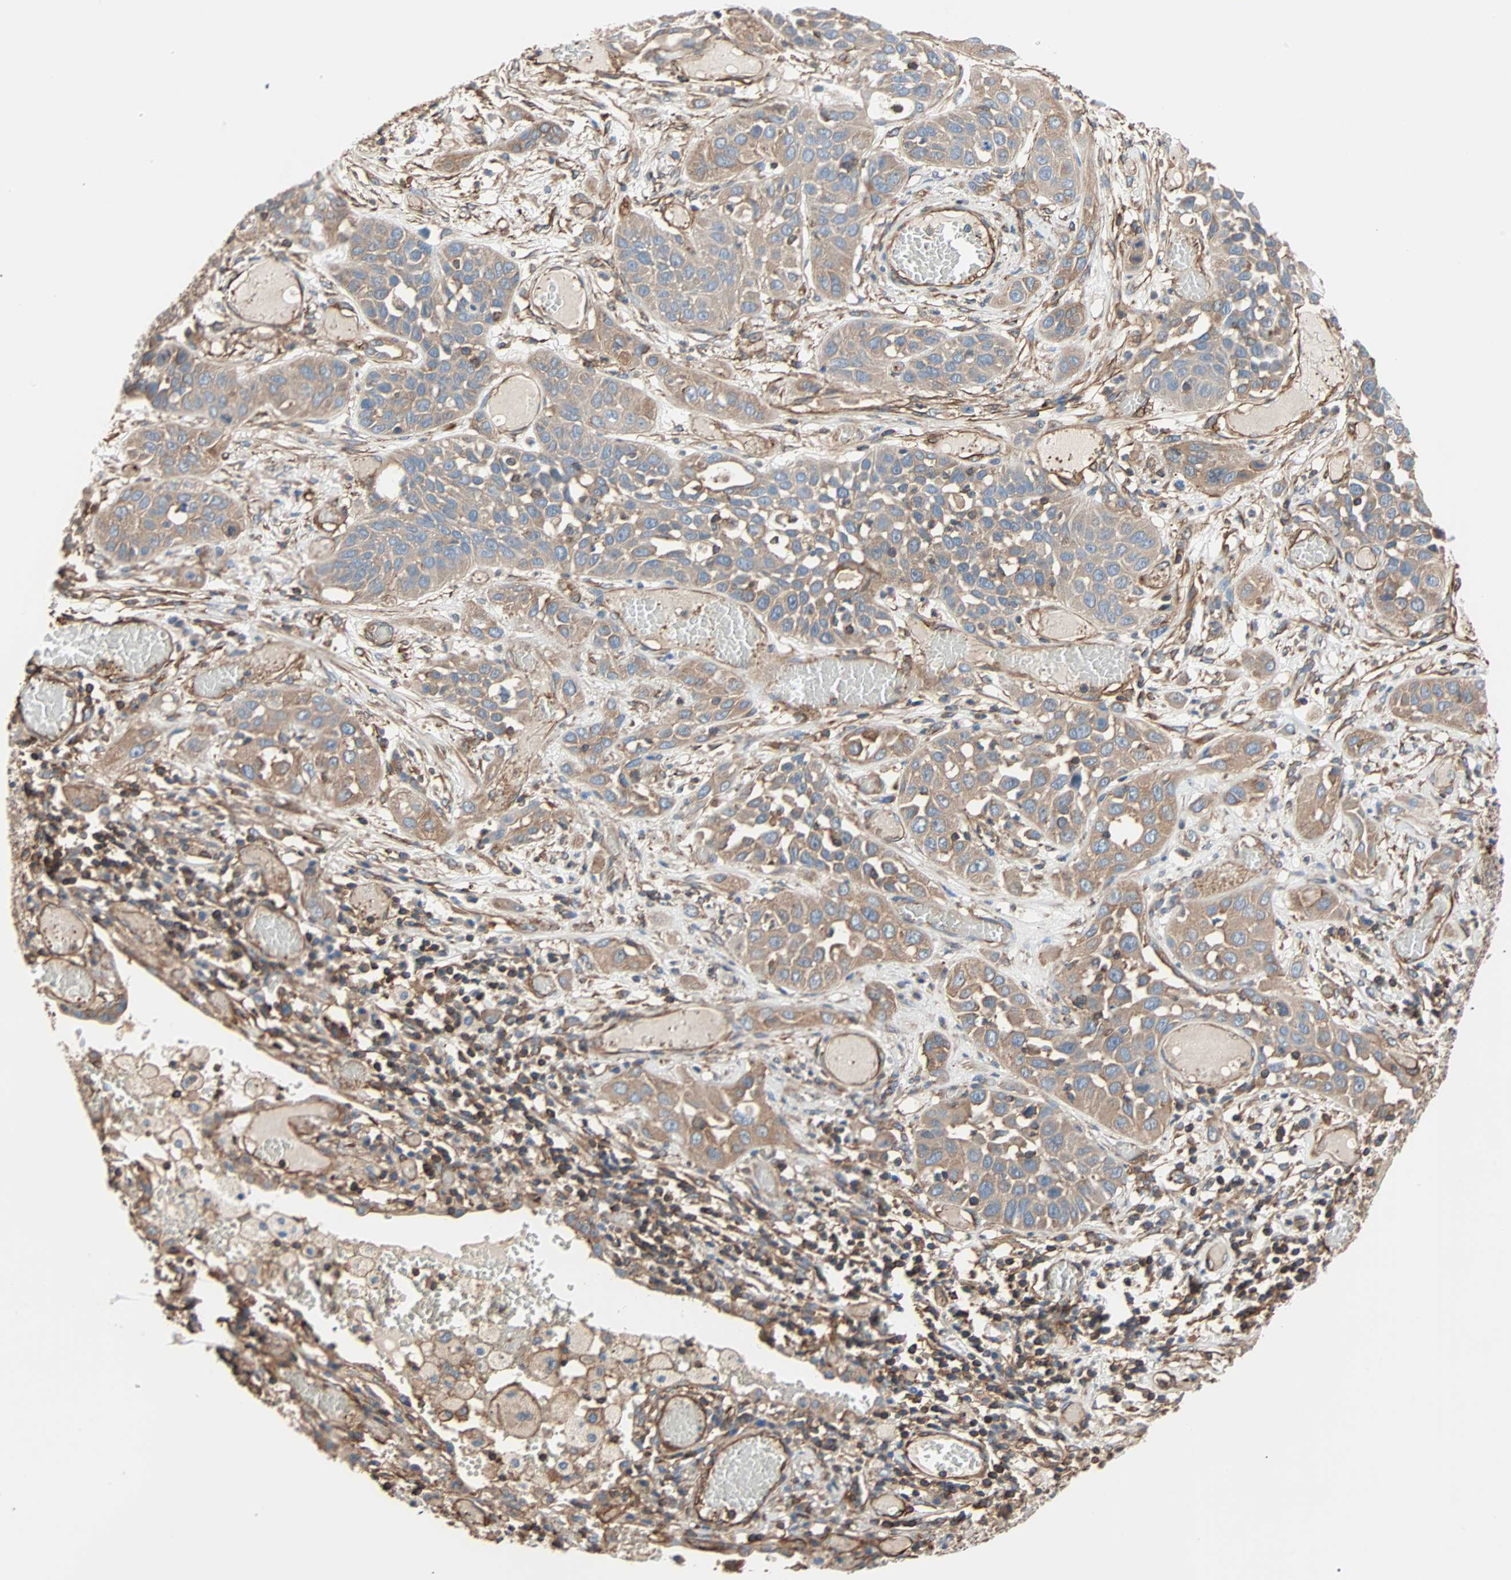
{"staining": {"intensity": "moderate", "quantity": ">75%", "location": "cytoplasmic/membranous"}, "tissue": "lung cancer", "cell_type": "Tumor cells", "image_type": "cancer", "snomed": [{"axis": "morphology", "description": "Squamous cell carcinoma, NOS"}, {"axis": "topography", "description": "Lung"}], "caption": "The histopathology image shows staining of lung cancer, revealing moderate cytoplasmic/membranous protein positivity (brown color) within tumor cells.", "gene": "GALNT10", "patient": {"sex": "male", "age": 71}}